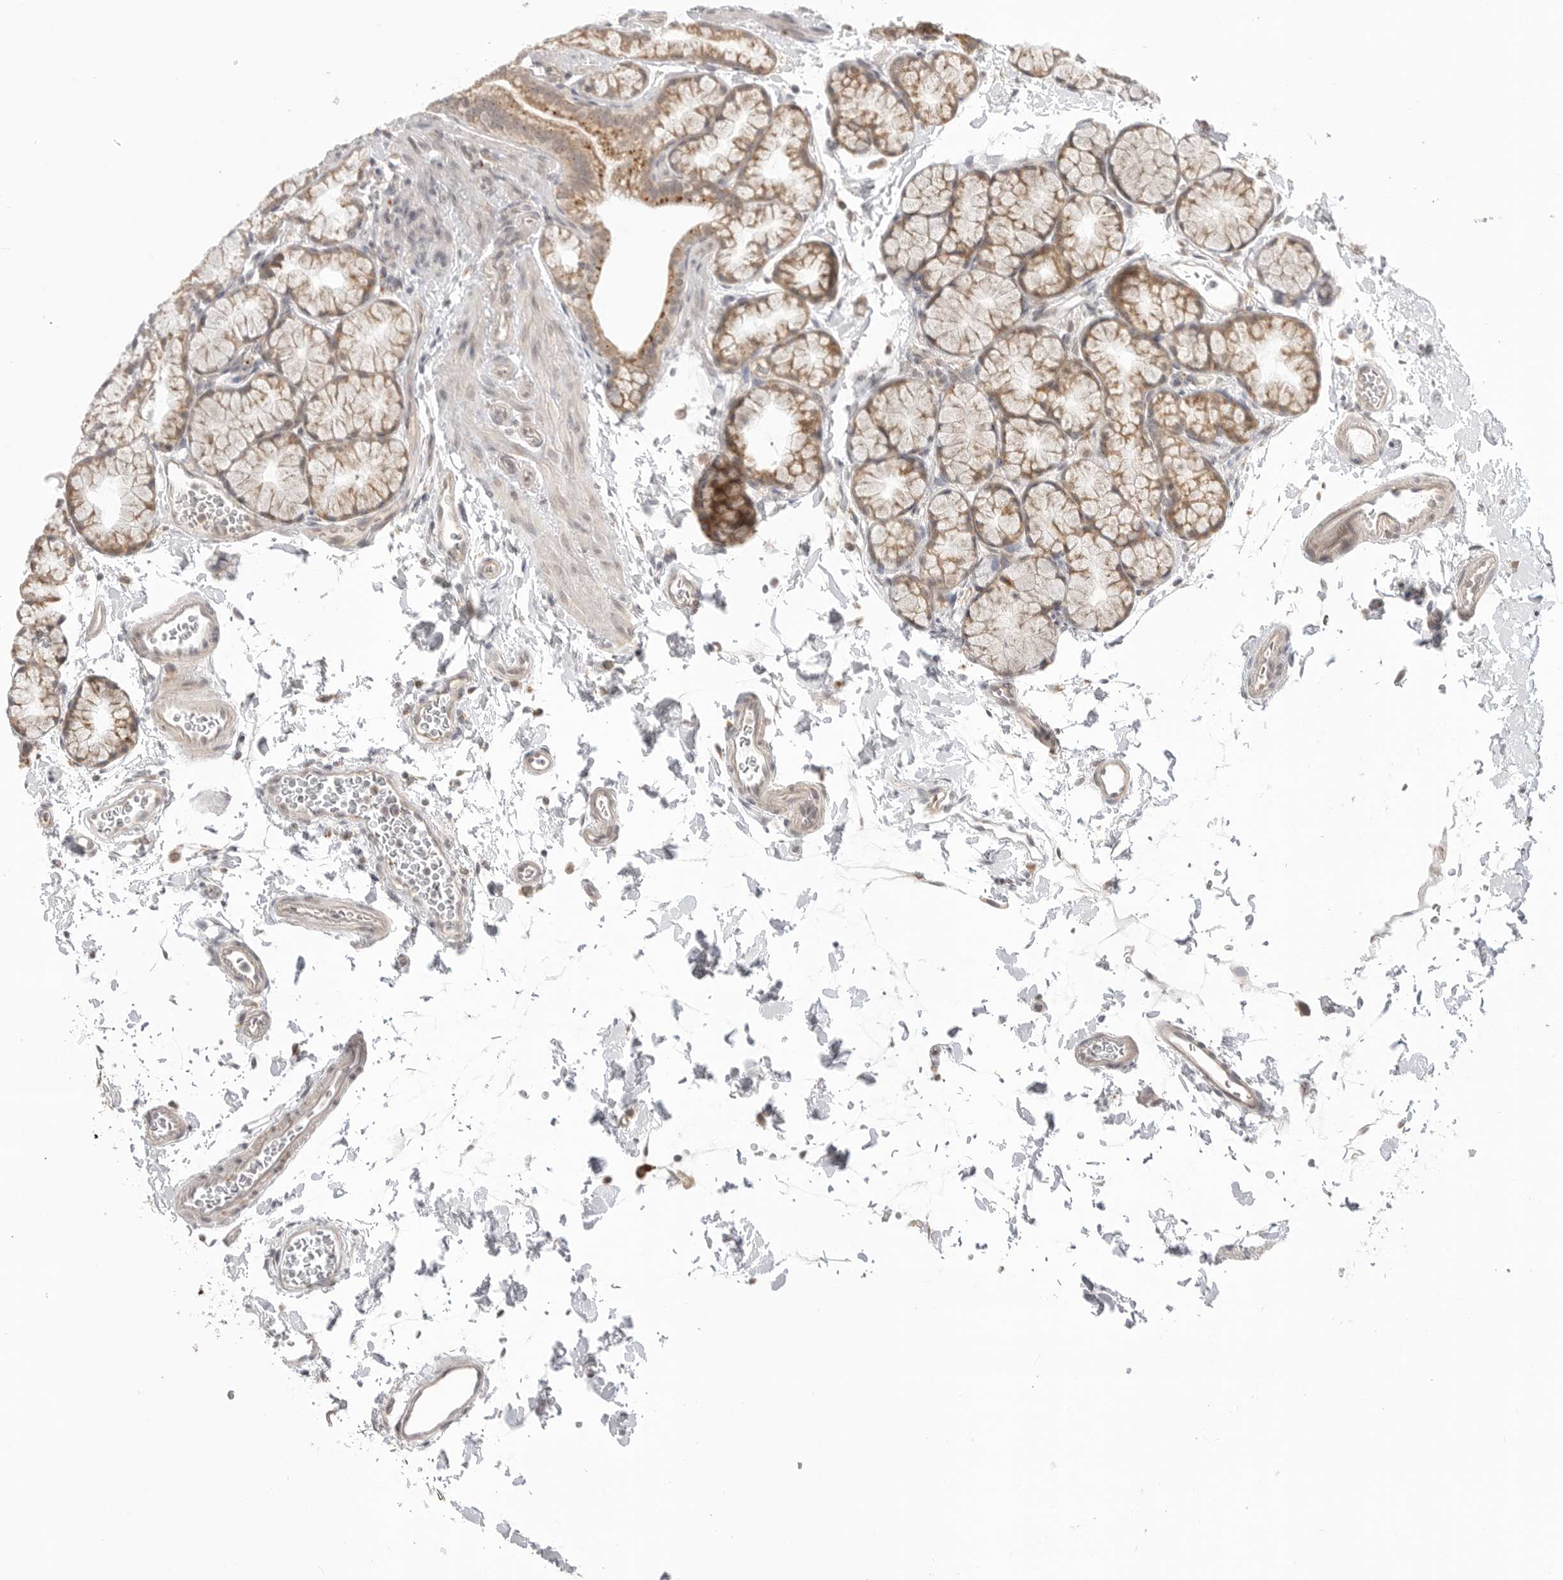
{"staining": {"intensity": "moderate", "quantity": ">75%", "location": "cytoplasmic/membranous"}, "tissue": "duodenum", "cell_type": "Glandular cells", "image_type": "normal", "snomed": [{"axis": "morphology", "description": "Normal tissue, NOS"}, {"axis": "topography", "description": "Duodenum"}], "caption": "Immunohistochemistry image of benign duodenum: duodenum stained using immunohistochemistry displays medium levels of moderate protein expression localized specifically in the cytoplasmic/membranous of glandular cells, appearing as a cytoplasmic/membranous brown color.", "gene": "KALRN", "patient": {"sex": "male", "age": 54}}